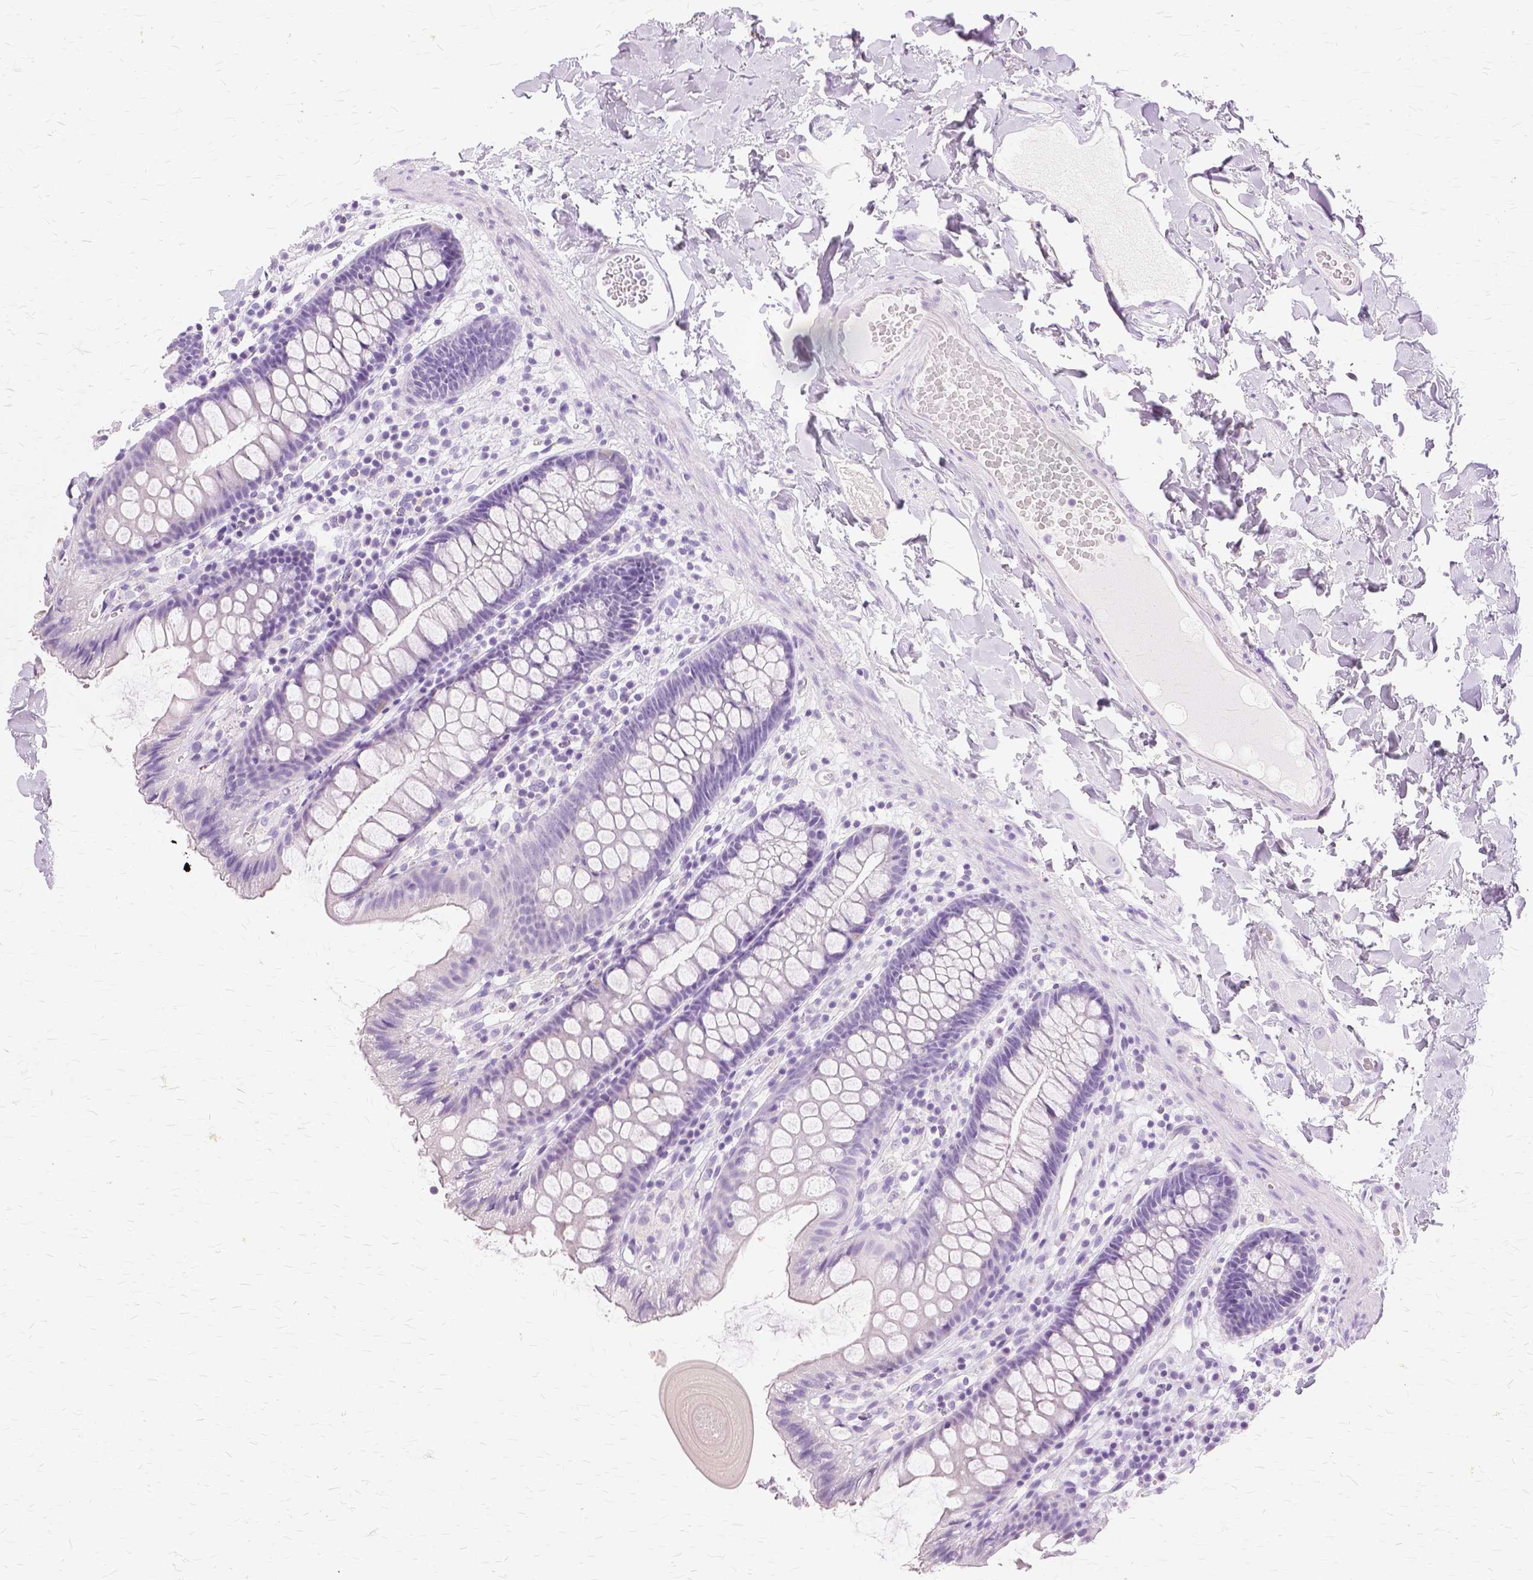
{"staining": {"intensity": "negative", "quantity": "none", "location": "none"}, "tissue": "colon", "cell_type": "Endothelial cells", "image_type": "normal", "snomed": [{"axis": "morphology", "description": "Normal tissue, NOS"}, {"axis": "topography", "description": "Colon"}], "caption": "High magnification brightfield microscopy of normal colon stained with DAB (brown) and counterstained with hematoxylin (blue): endothelial cells show no significant expression.", "gene": "TGM1", "patient": {"sex": "male", "age": 84}}